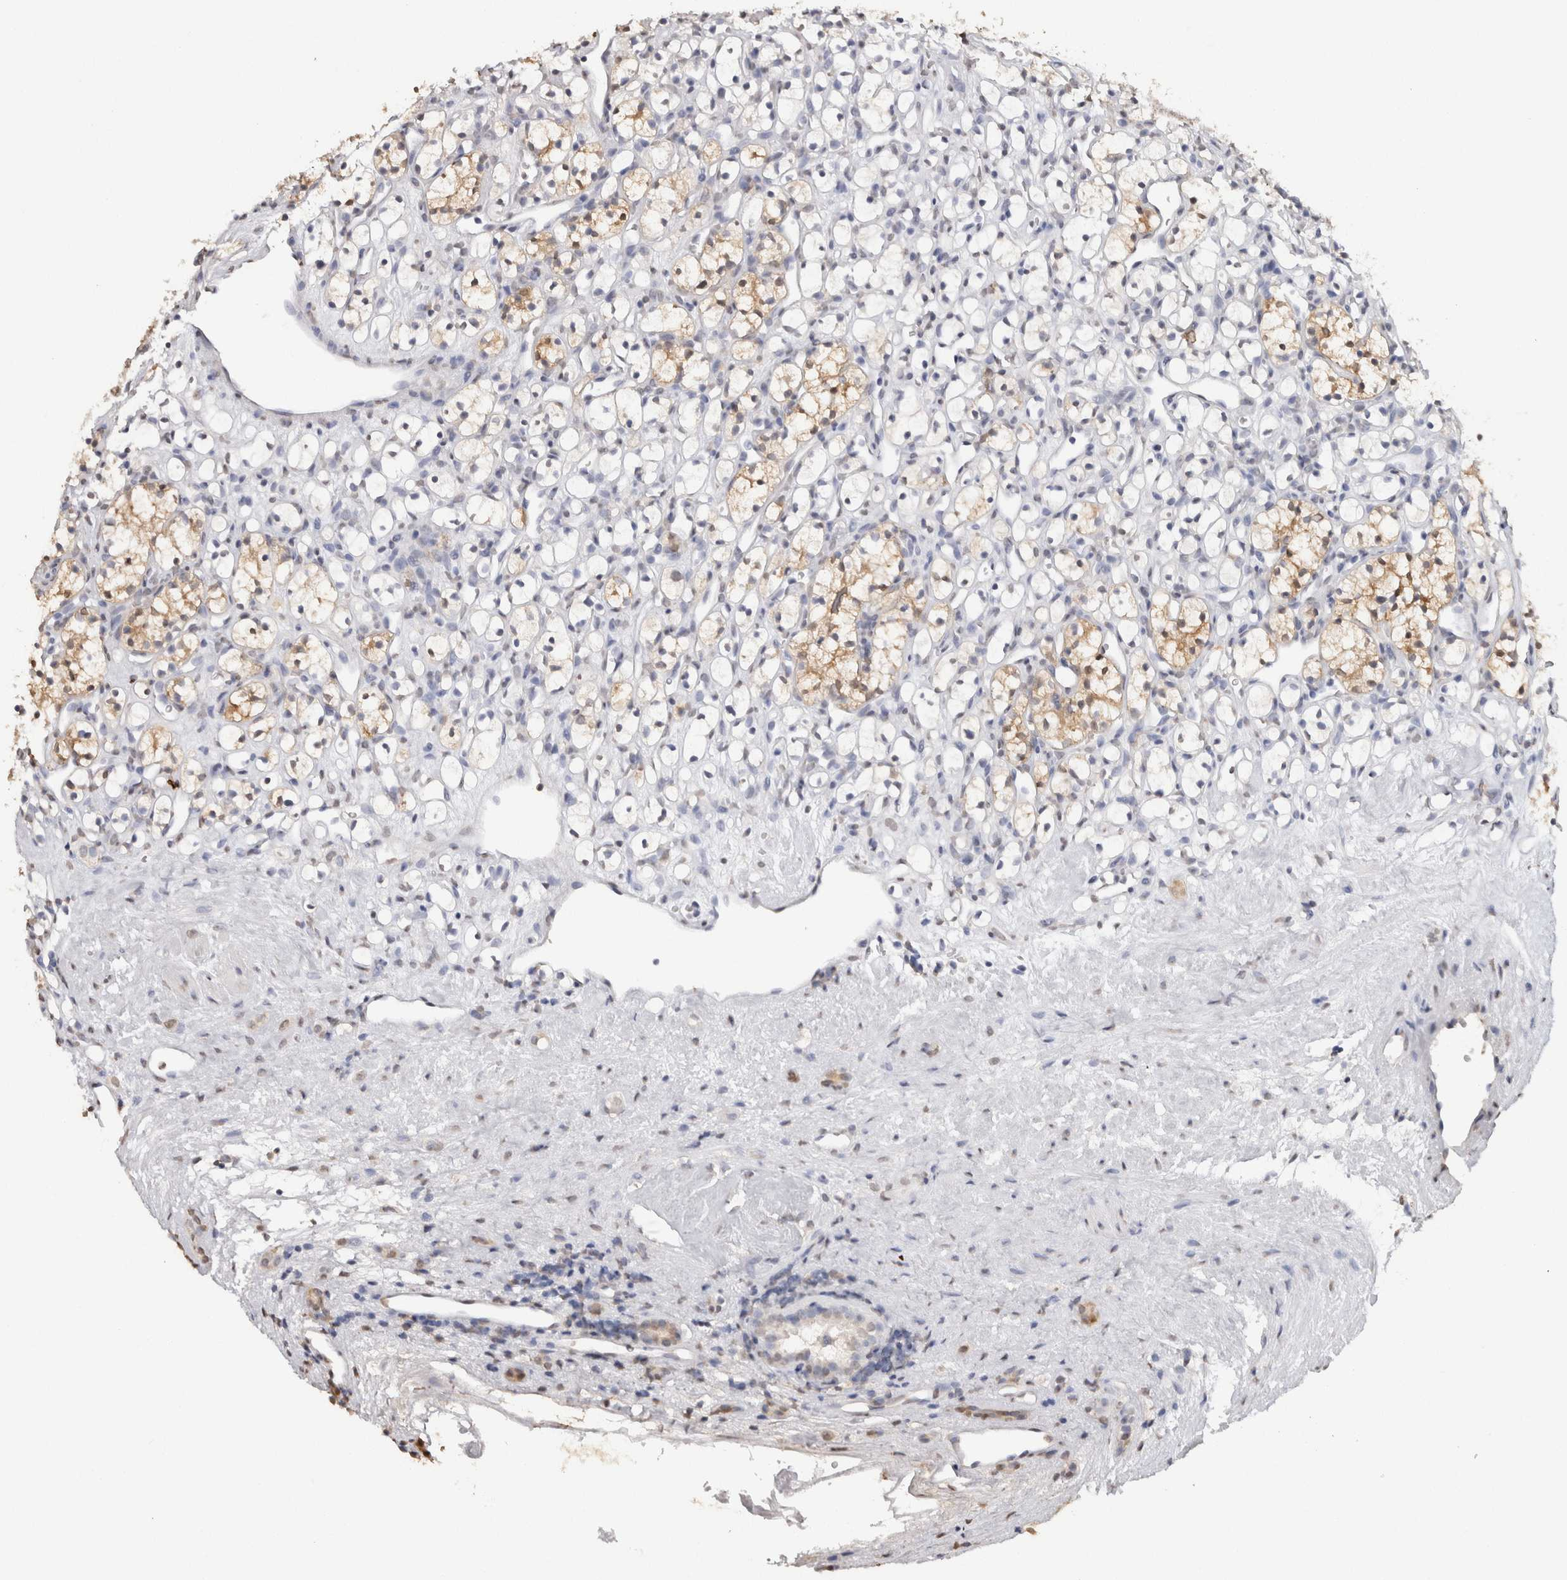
{"staining": {"intensity": "moderate", "quantity": "<25%", "location": "cytoplasmic/membranous"}, "tissue": "renal cancer", "cell_type": "Tumor cells", "image_type": "cancer", "snomed": [{"axis": "morphology", "description": "Adenocarcinoma, NOS"}, {"axis": "topography", "description": "Kidney"}], "caption": "Immunohistochemistry (DAB) staining of renal cancer (adenocarcinoma) shows moderate cytoplasmic/membranous protein staining in approximately <25% of tumor cells.", "gene": "LGALS2", "patient": {"sex": "female", "age": 60}}